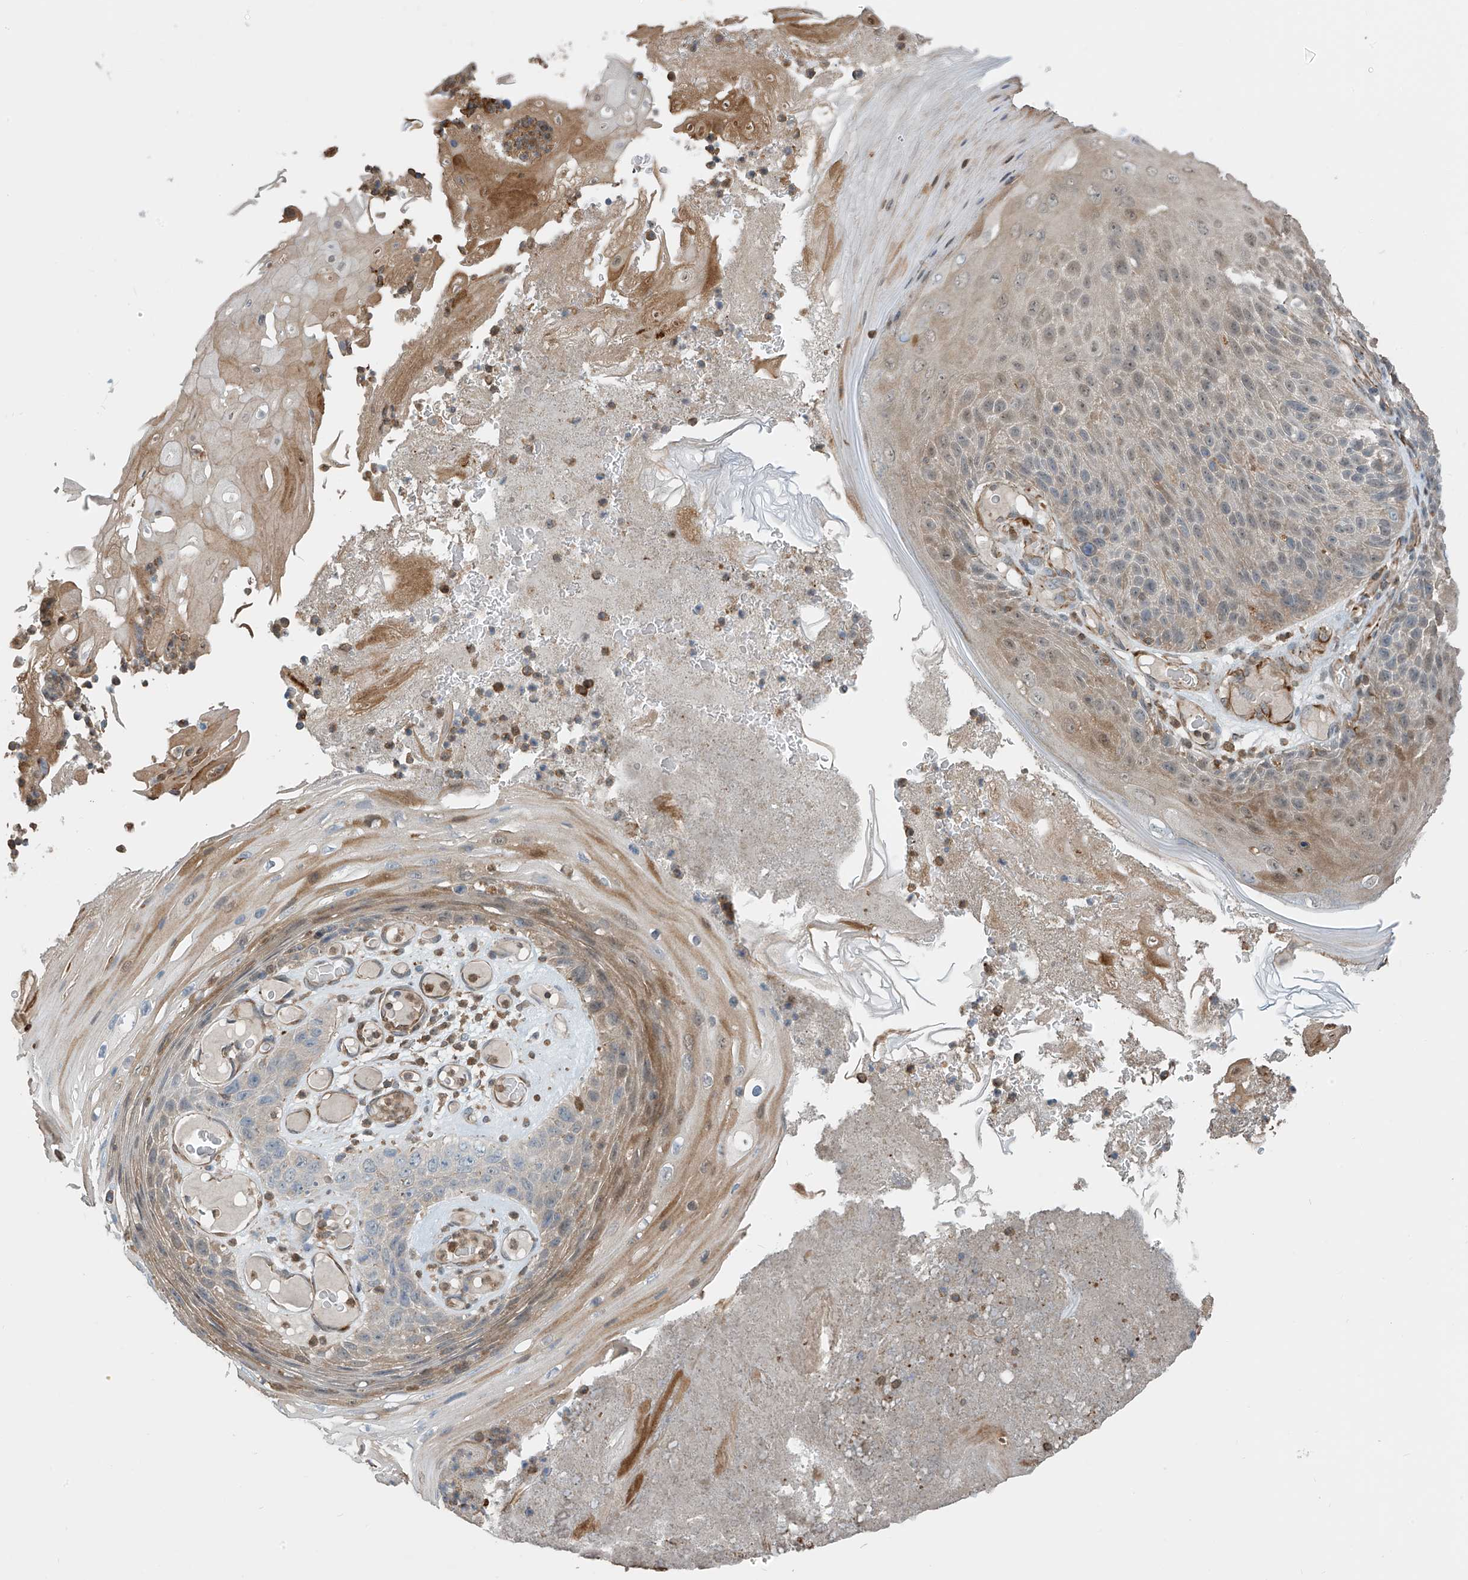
{"staining": {"intensity": "moderate", "quantity": "<25%", "location": "cytoplasmic/membranous,nuclear"}, "tissue": "skin cancer", "cell_type": "Tumor cells", "image_type": "cancer", "snomed": [{"axis": "morphology", "description": "Squamous cell carcinoma, NOS"}, {"axis": "topography", "description": "Skin"}], "caption": "Squamous cell carcinoma (skin) stained with DAB IHC reveals low levels of moderate cytoplasmic/membranous and nuclear staining in about <25% of tumor cells.", "gene": "SH3BGRL3", "patient": {"sex": "female", "age": 88}}